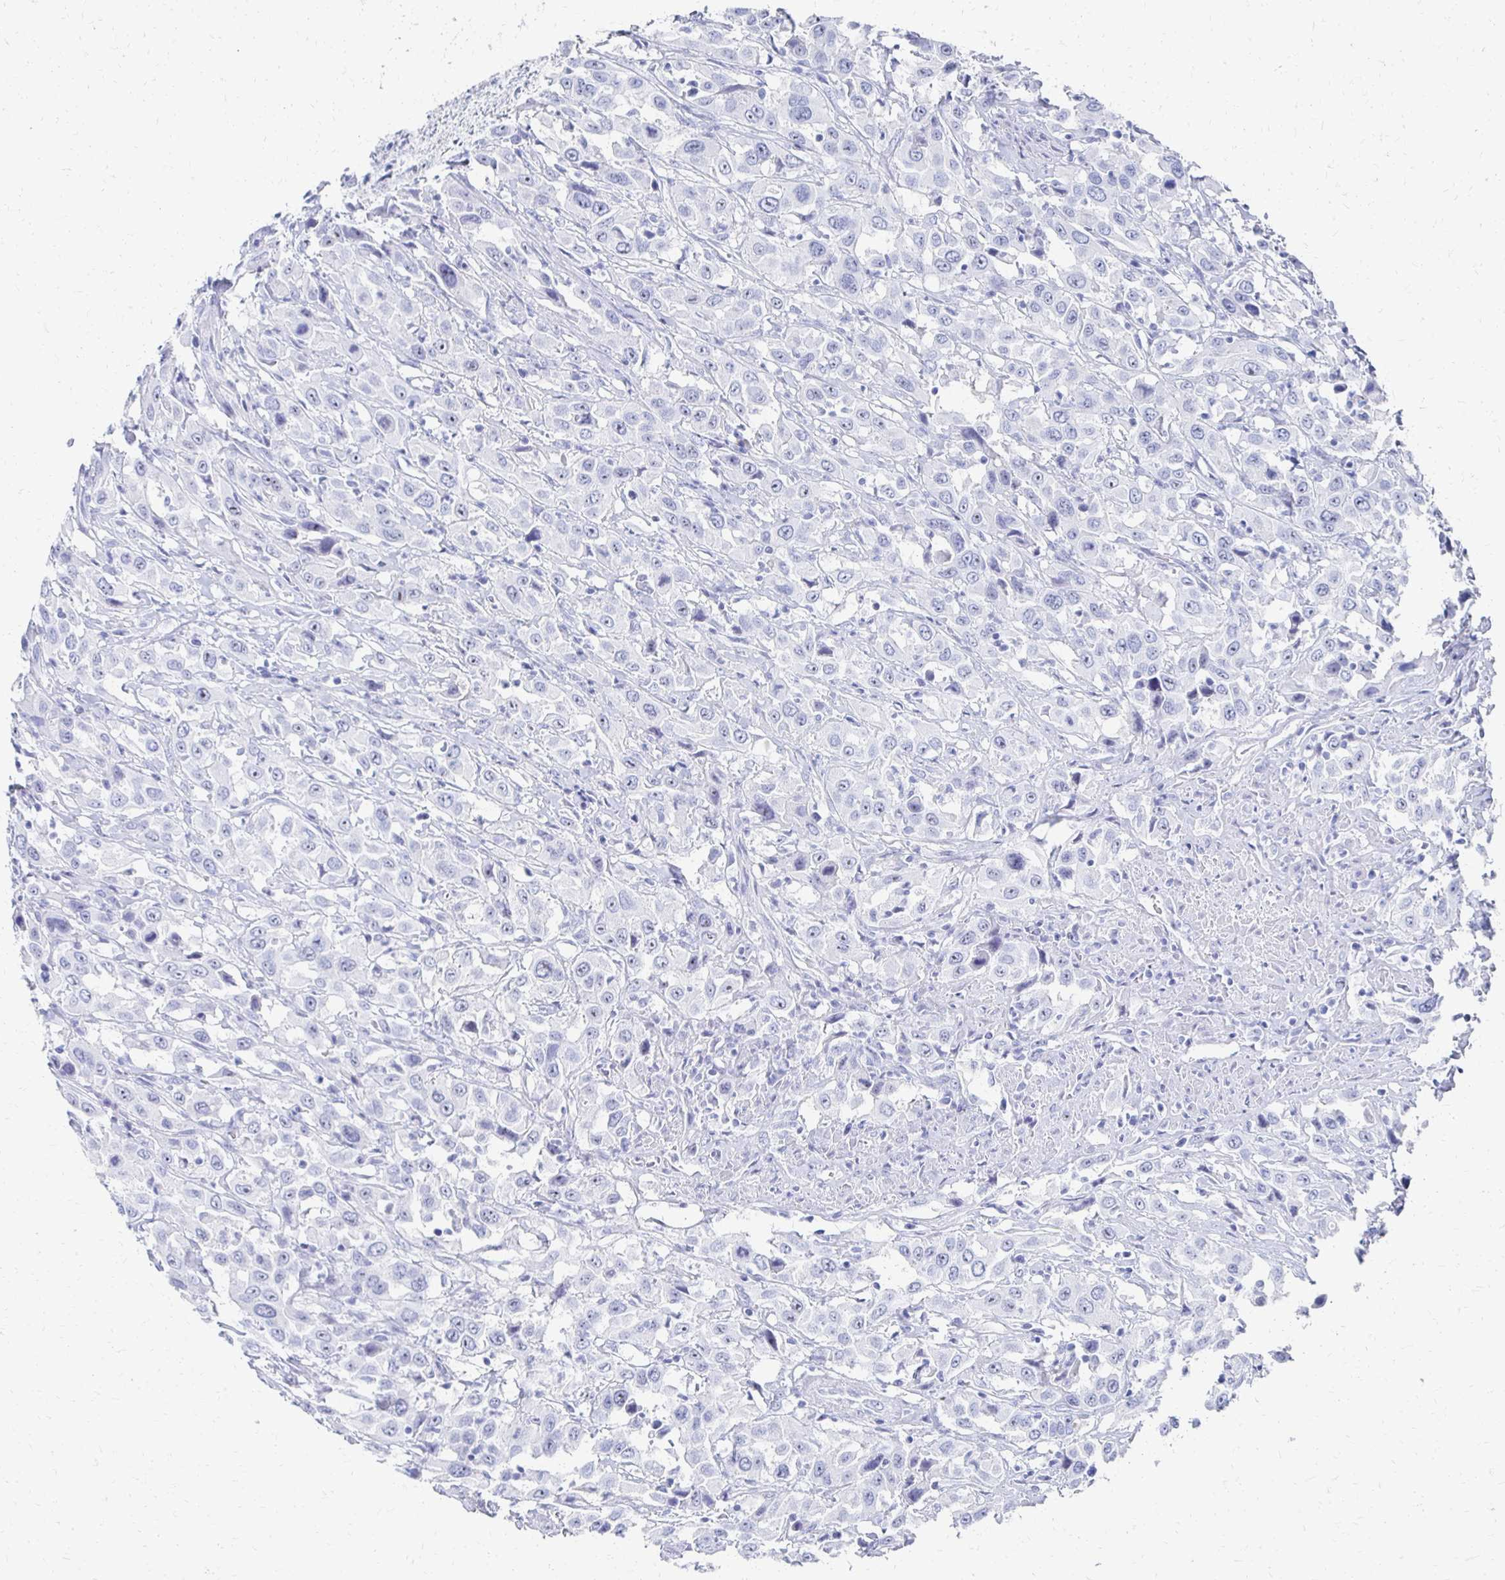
{"staining": {"intensity": "negative", "quantity": "none", "location": "none"}, "tissue": "urothelial cancer", "cell_type": "Tumor cells", "image_type": "cancer", "snomed": [{"axis": "morphology", "description": "Urothelial carcinoma, High grade"}, {"axis": "topography", "description": "Urinary bladder"}], "caption": "Immunohistochemistry of human urothelial cancer demonstrates no expression in tumor cells. (Brightfield microscopy of DAB (3,3'-diaminobenzidine) IHC at high magnification).", "gene": "CST6", "patient": {"sex": "male", "age": 61}}